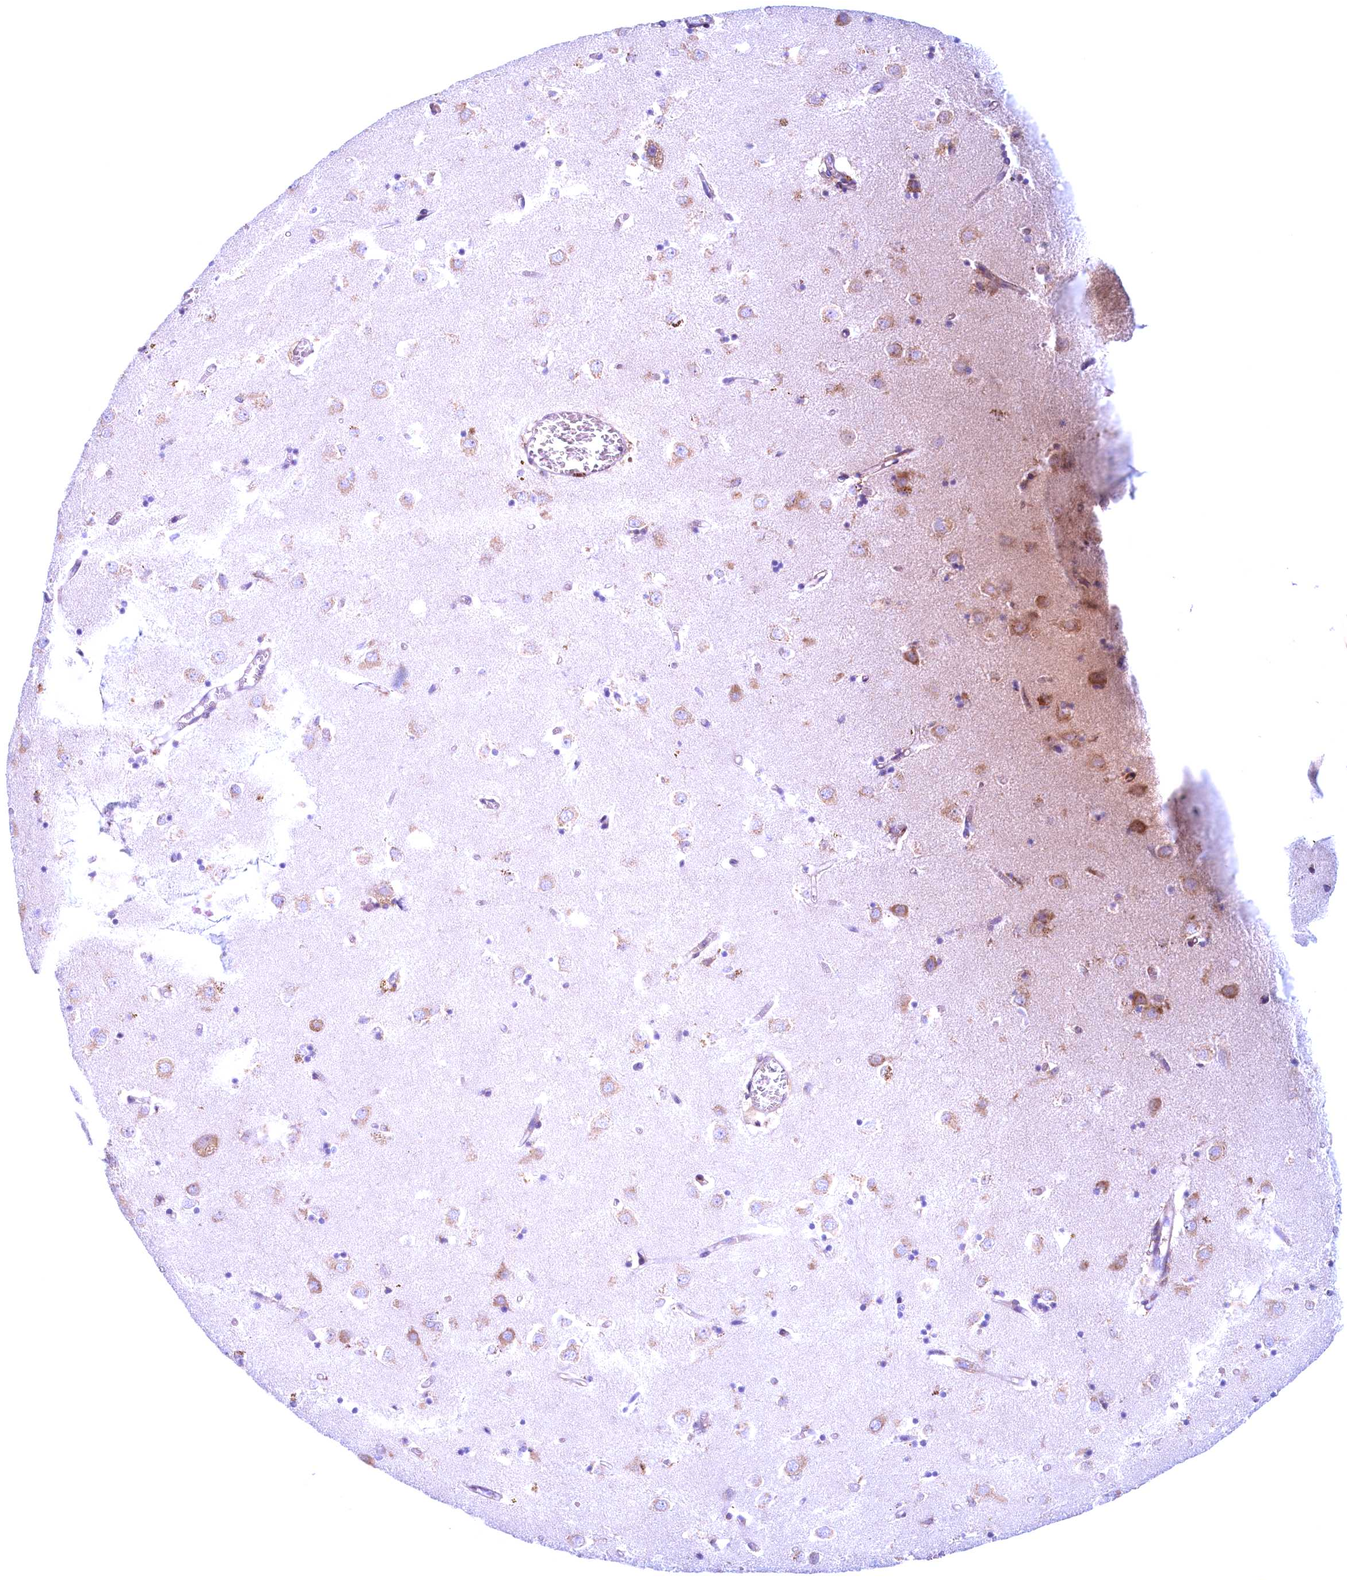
{"staining": {"intensity": "negative", "quantity": "none", "location": "none"}, "tissue": "caudate", "cell_type": "Glial cells", "image_type": "normal", "snomed": [{"axis": "morphology", "description": "Normal tissue, NOS"}, {"axis": "topography", "description": "Lateral ventricle wall"}], "caption": "A photomicrograph of caudate stained for a protein shows no brown staining in glial cells. The staining was performed using DAB to visualize the protein expression in brown, while the nuclei were stained in blue with hematoxylin (Magnification: 20x).", "gene": "BLVRB", "patient": {"sex": "male", "age": 70}}